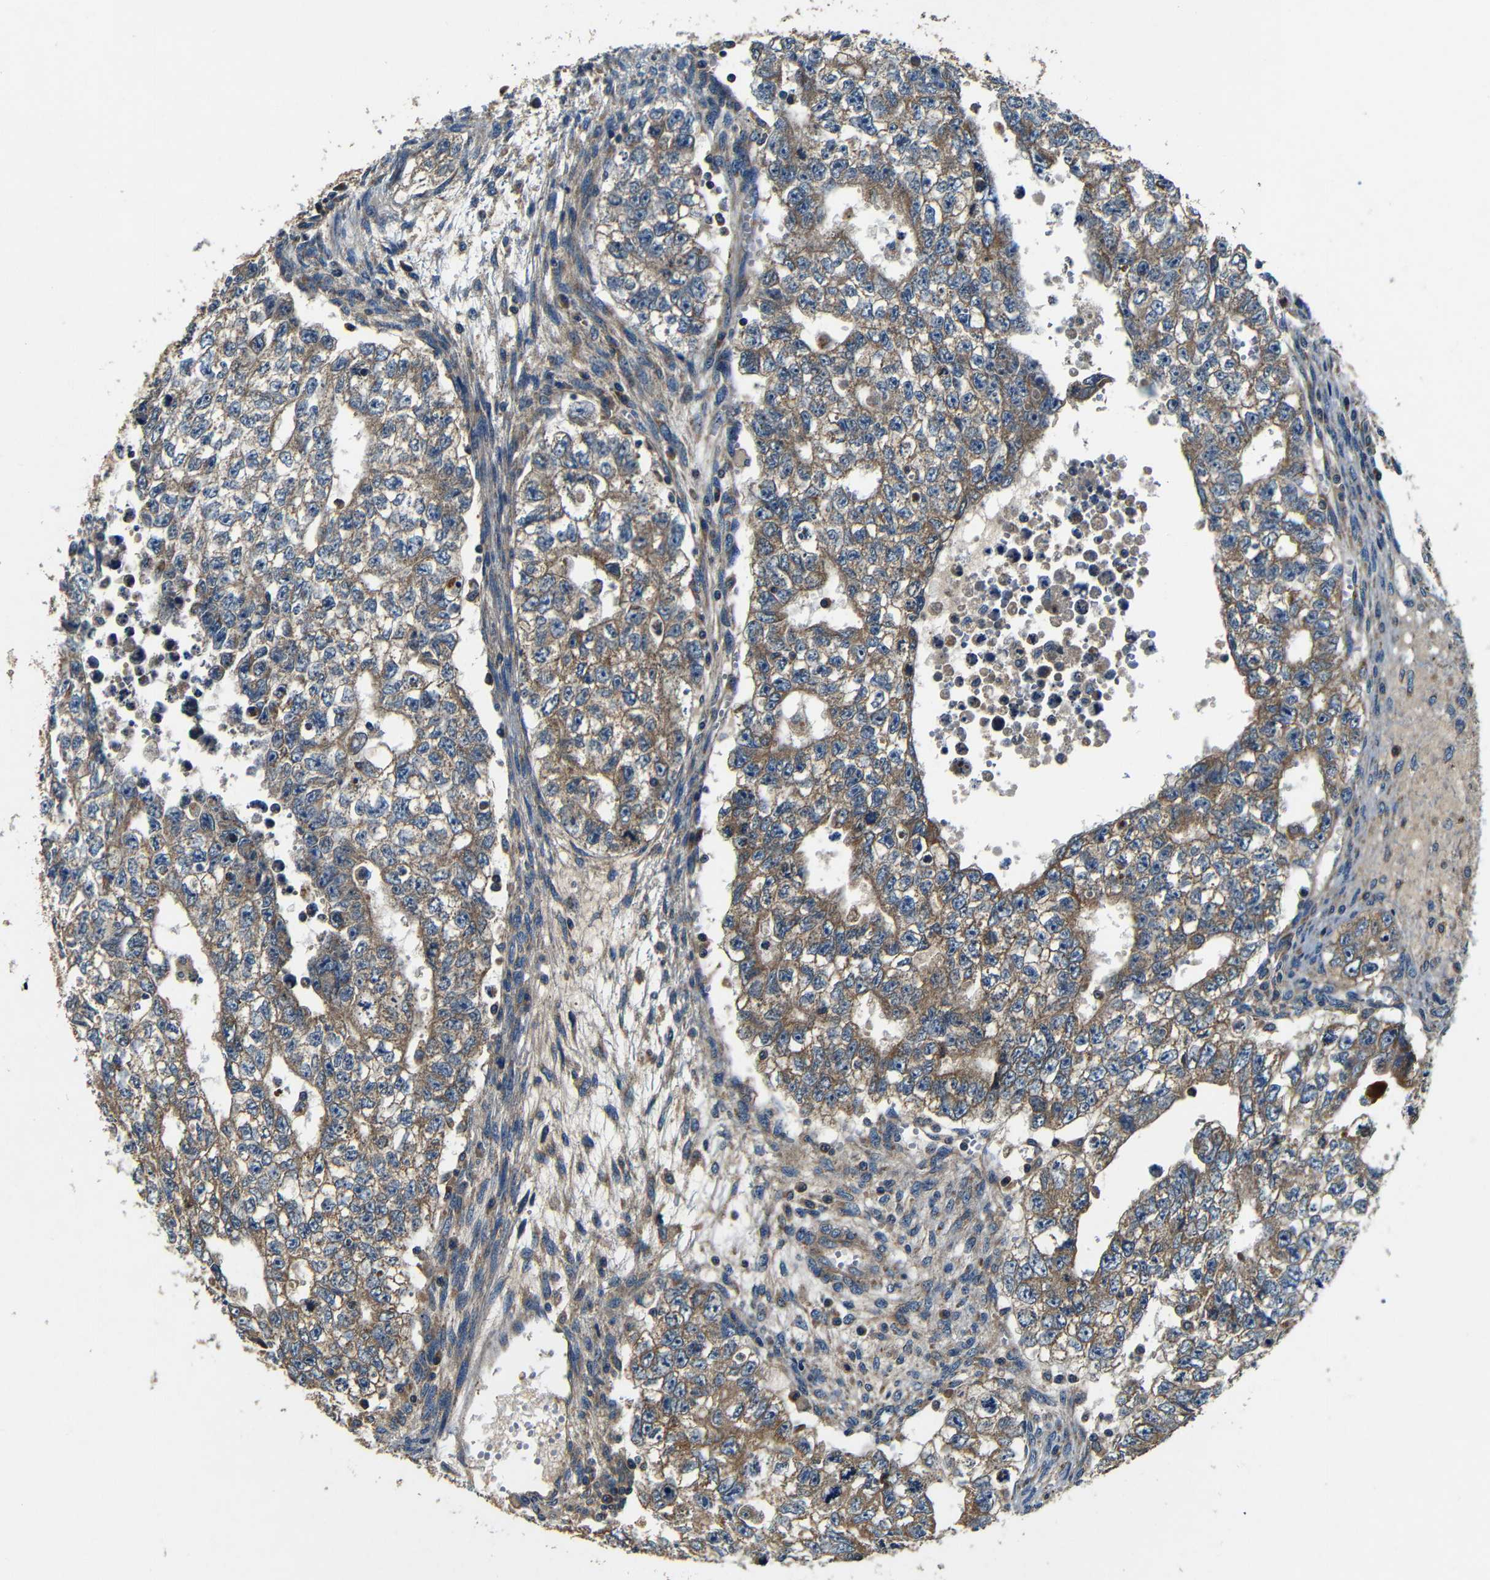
{"staining": {"intensity": "moderate", "quantity": ">75%", "location": "cytoplasmic/membranous"}, "tissue": "testis cancer", "cell_type": "Tumor cells", "image_type": "cancer", "snomed": [{"axis": "morphology", "description": "Seminoma, NOS"}, {"axis": "morphology", "description": "Carcinoma, Embryonal, NOS"}, {"axis": "topography", "description": "Testis"}], "caption": "About >75% of tumor cells in testis cancer reveal moderate cytoplasmic/membranous protein positivity as visualized by brown immunohistochemical staining.", "gene": "MTX1", "patient": {"sex": "male", "age": 38}}